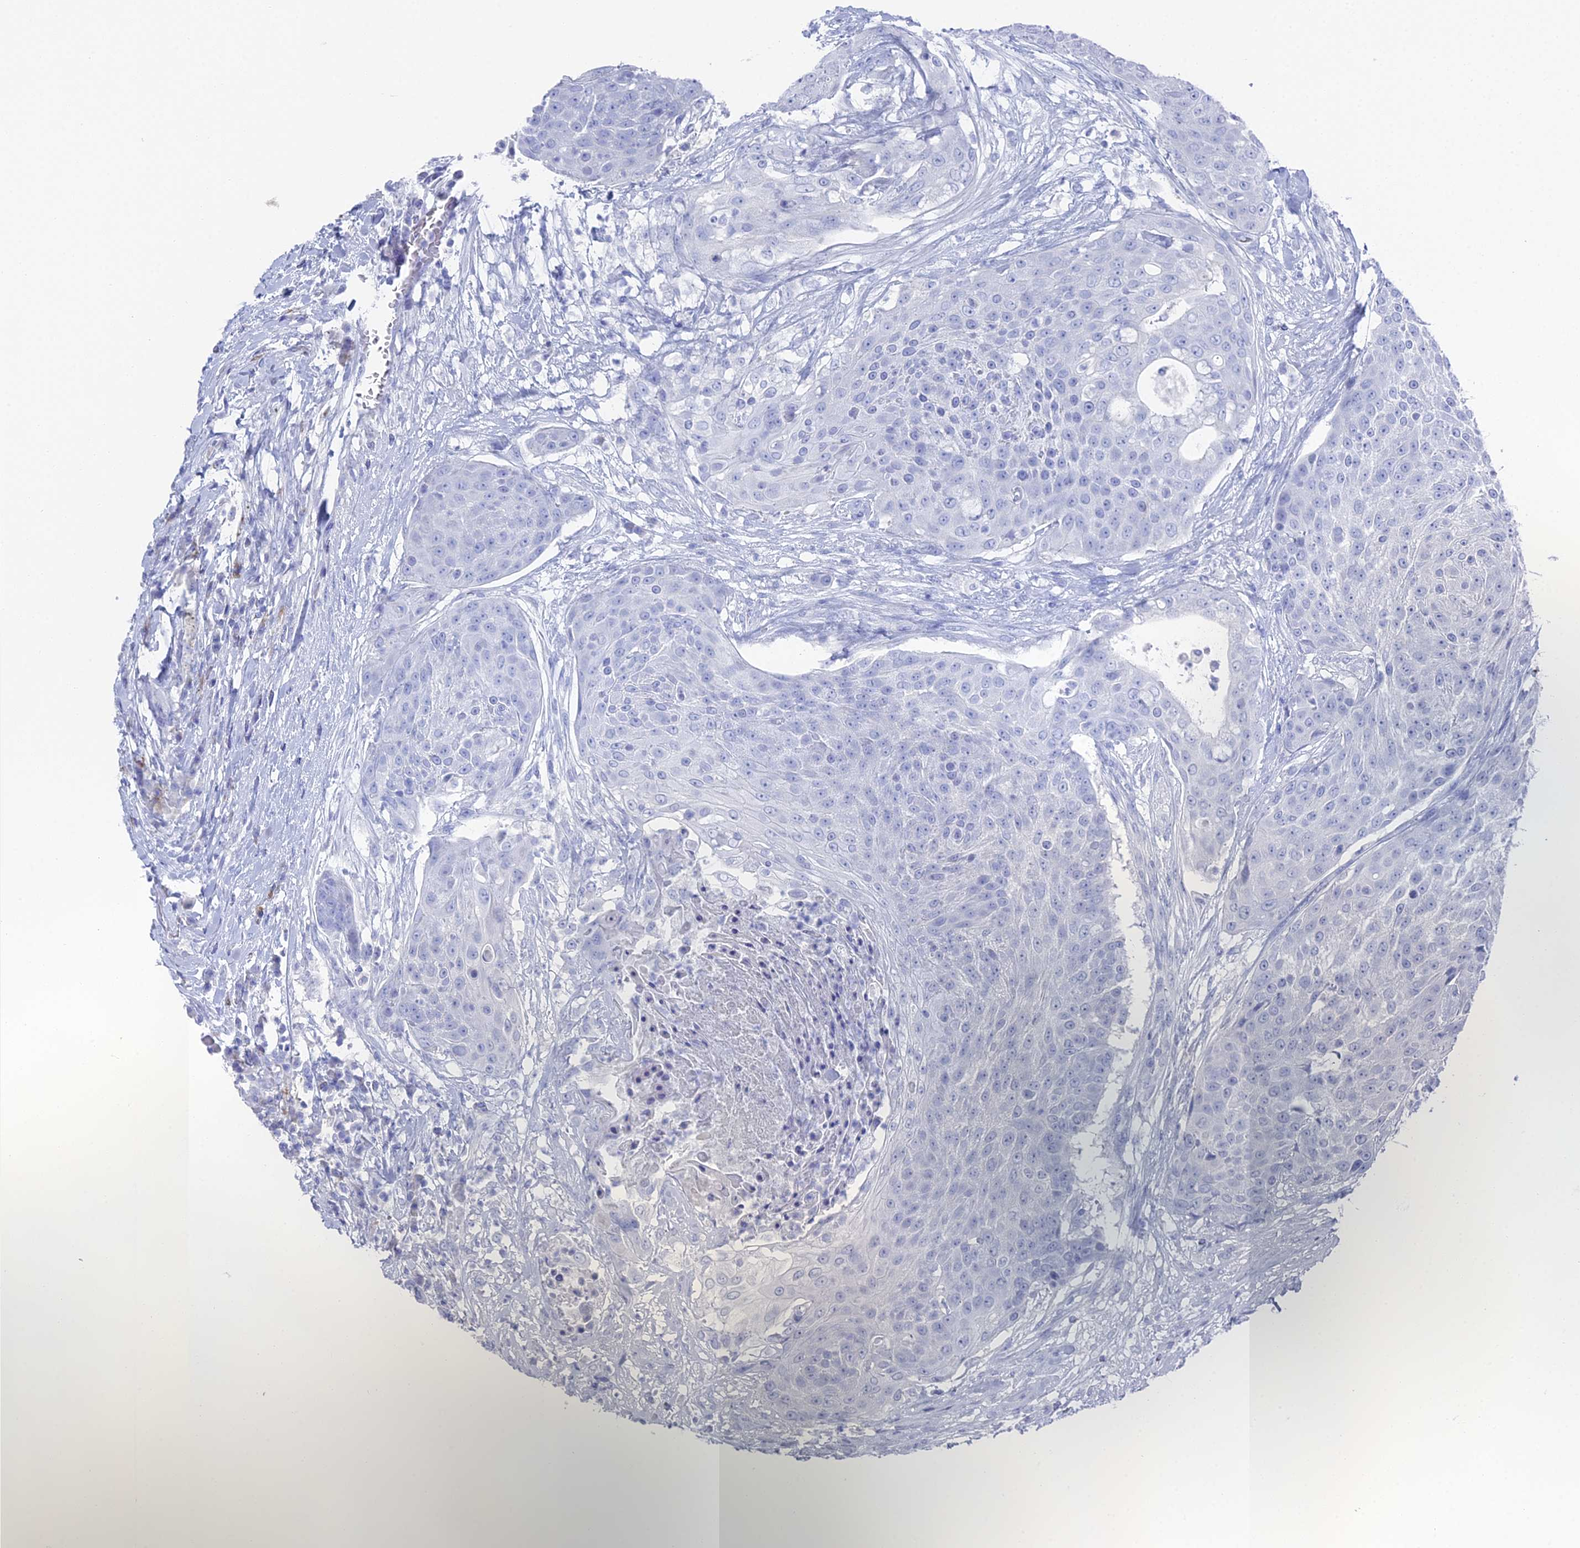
{"staining": {"intensity": "negative", "quantity": "none", "location": "none"}, "tissue": "urothelial cancer", "cell_type": "Tumor cells", "image_type": "cancer", "snomed": [{"axis": "morphology", "description": "Urothelial carcinoma, High grade"}, {"axis": "topography", "description": "Urinary bladder"}], "caption": "High magnification brightfield microscopy of high-grade urothelial carcinoma stained with DAB (brown) and counterstained with hematoxylin (blue): tumor cells show no significant positivity.", "gene": "ENPP3", "patient": {"sex": "female", "age": 63}}